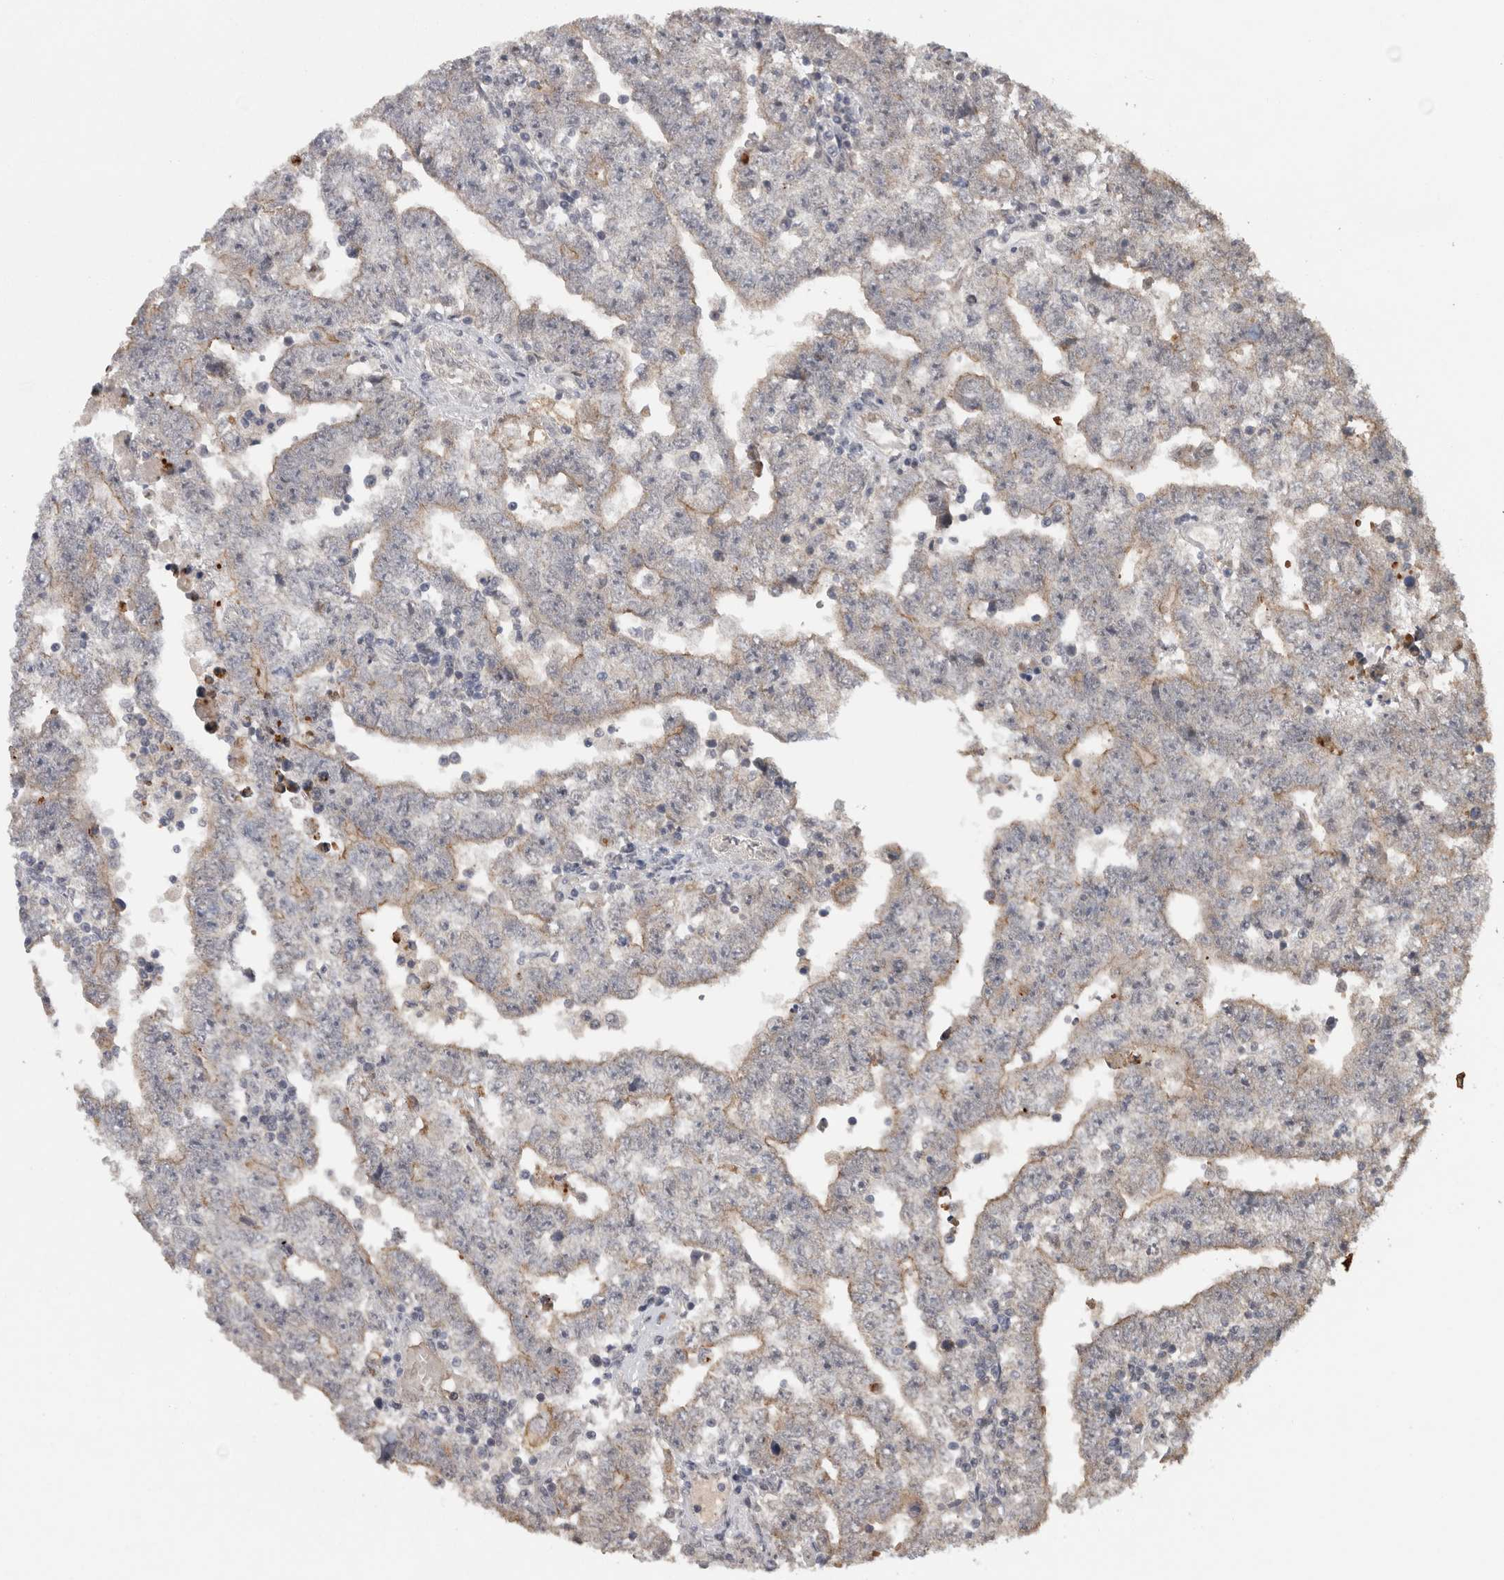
{"staining": {"intensity": "weak", "quantity": "<25%", "location": "cytoplasmic/membranous"}, "tissue": "testis cancer", "cell_type": "Tumor cells", "image_type": "cancer", "snomed": [{"axis": "morphology", "description": "Carcinoma, Embryonal, NOS"}, {"axis": "topography", "description": "Testis"}], "caption": "Immunohistochemistry (IHC) histopathology image of human embryonal carcinoma (testis) stained for a protein (brown), which shows no staining in tumor cells.", "gene": "RHPN1", "patient": {"sex": "male", "age": 25}}